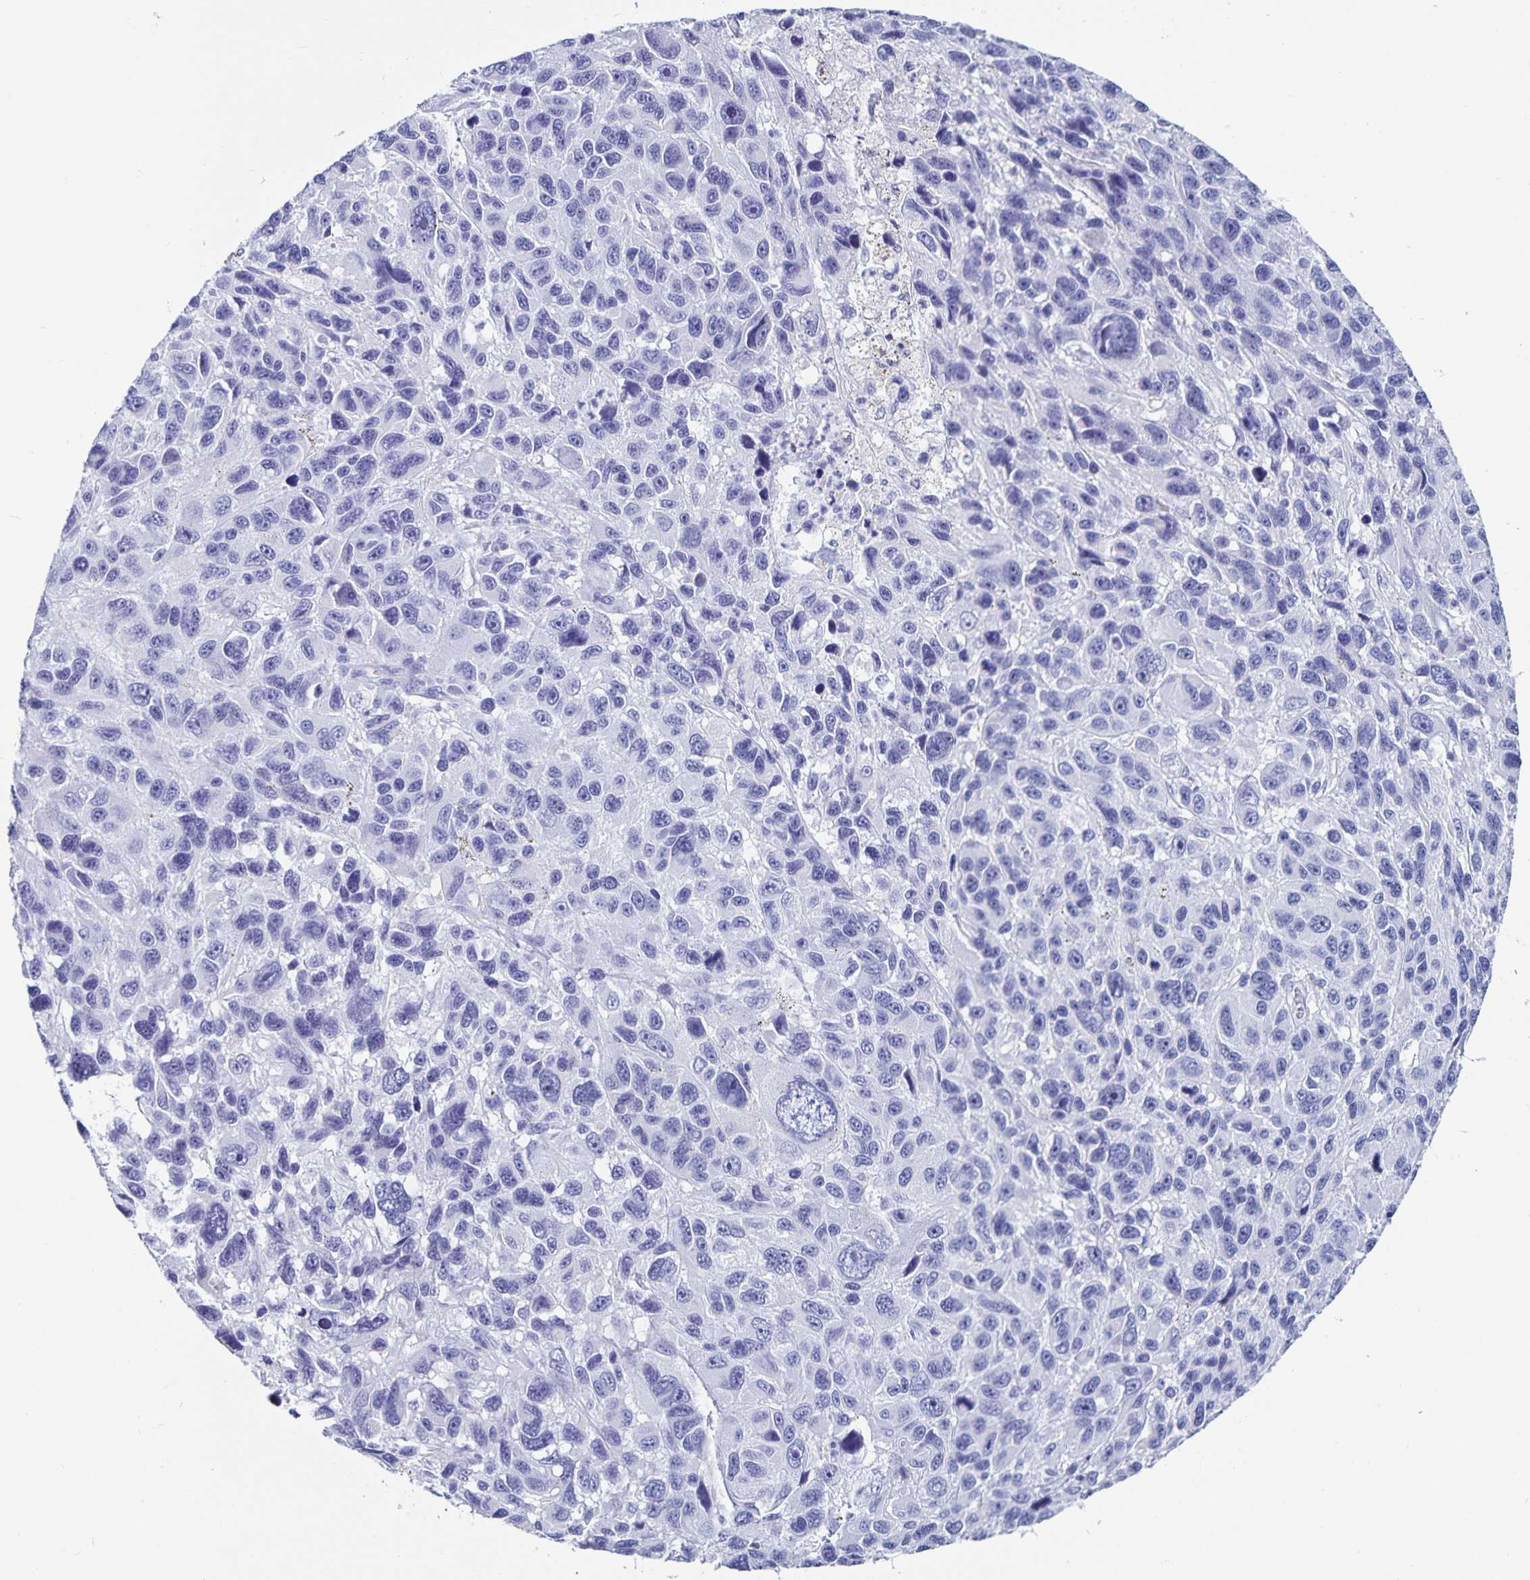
{"staining": {"intensity": "negative", "quantity": "none", "location": "none"}, "tissue": "melanoma", "cell_type": "Tumor cells", "image_type": "cancer", "snomed": [{"axis": "morphology", "description": "Malignant melanoma, NOS"}, {"axis": "topography", "description": "Skin"}], "caption": "The image demonstrates no significant positivity in tumor cells of melanoma.", "gene": "C19orf73", "patient": {"sex": "male", "age": 53}}